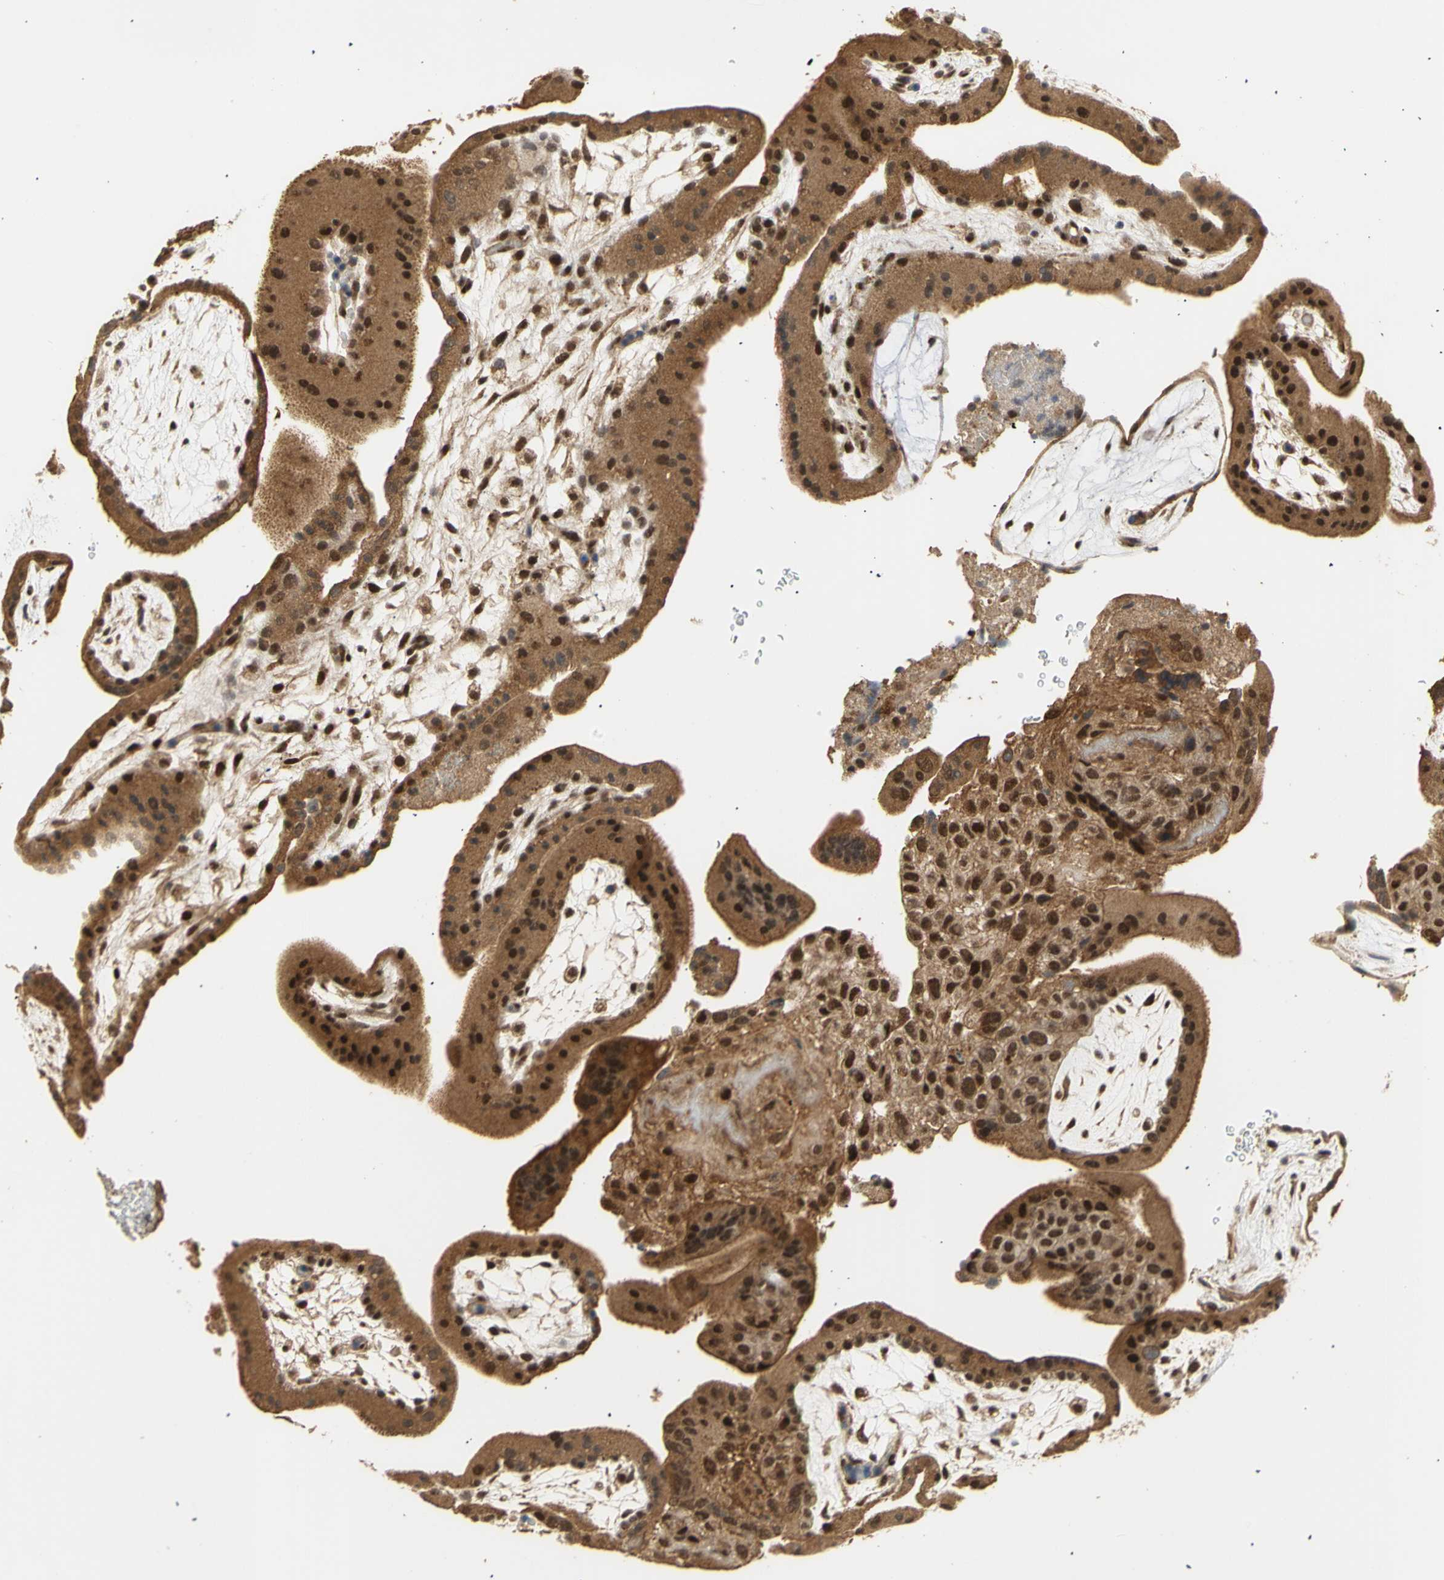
{"staining": {"intensity": "strong", "quantity": ">75%", "location": "cytoplasmic/membranous,nuclear"}, "tissue": "placenta", "cell_type": "Trophoblastic cells", "image_type": "normal", "snomed": [{"axis": "morphology", "description": "Normal tissue, NOS"}, {"axis": "topography", "description": "Placenta"}], "caption": "The micrograph displays immunohistochemical staining of normal placenta. There is strong cytoplasmic/membranous,nuclear staining is seen in approximately >75% of trophoblastic cells.", "gene": "GTF2E2", "patient": {"sex": "female", "age": 19}}